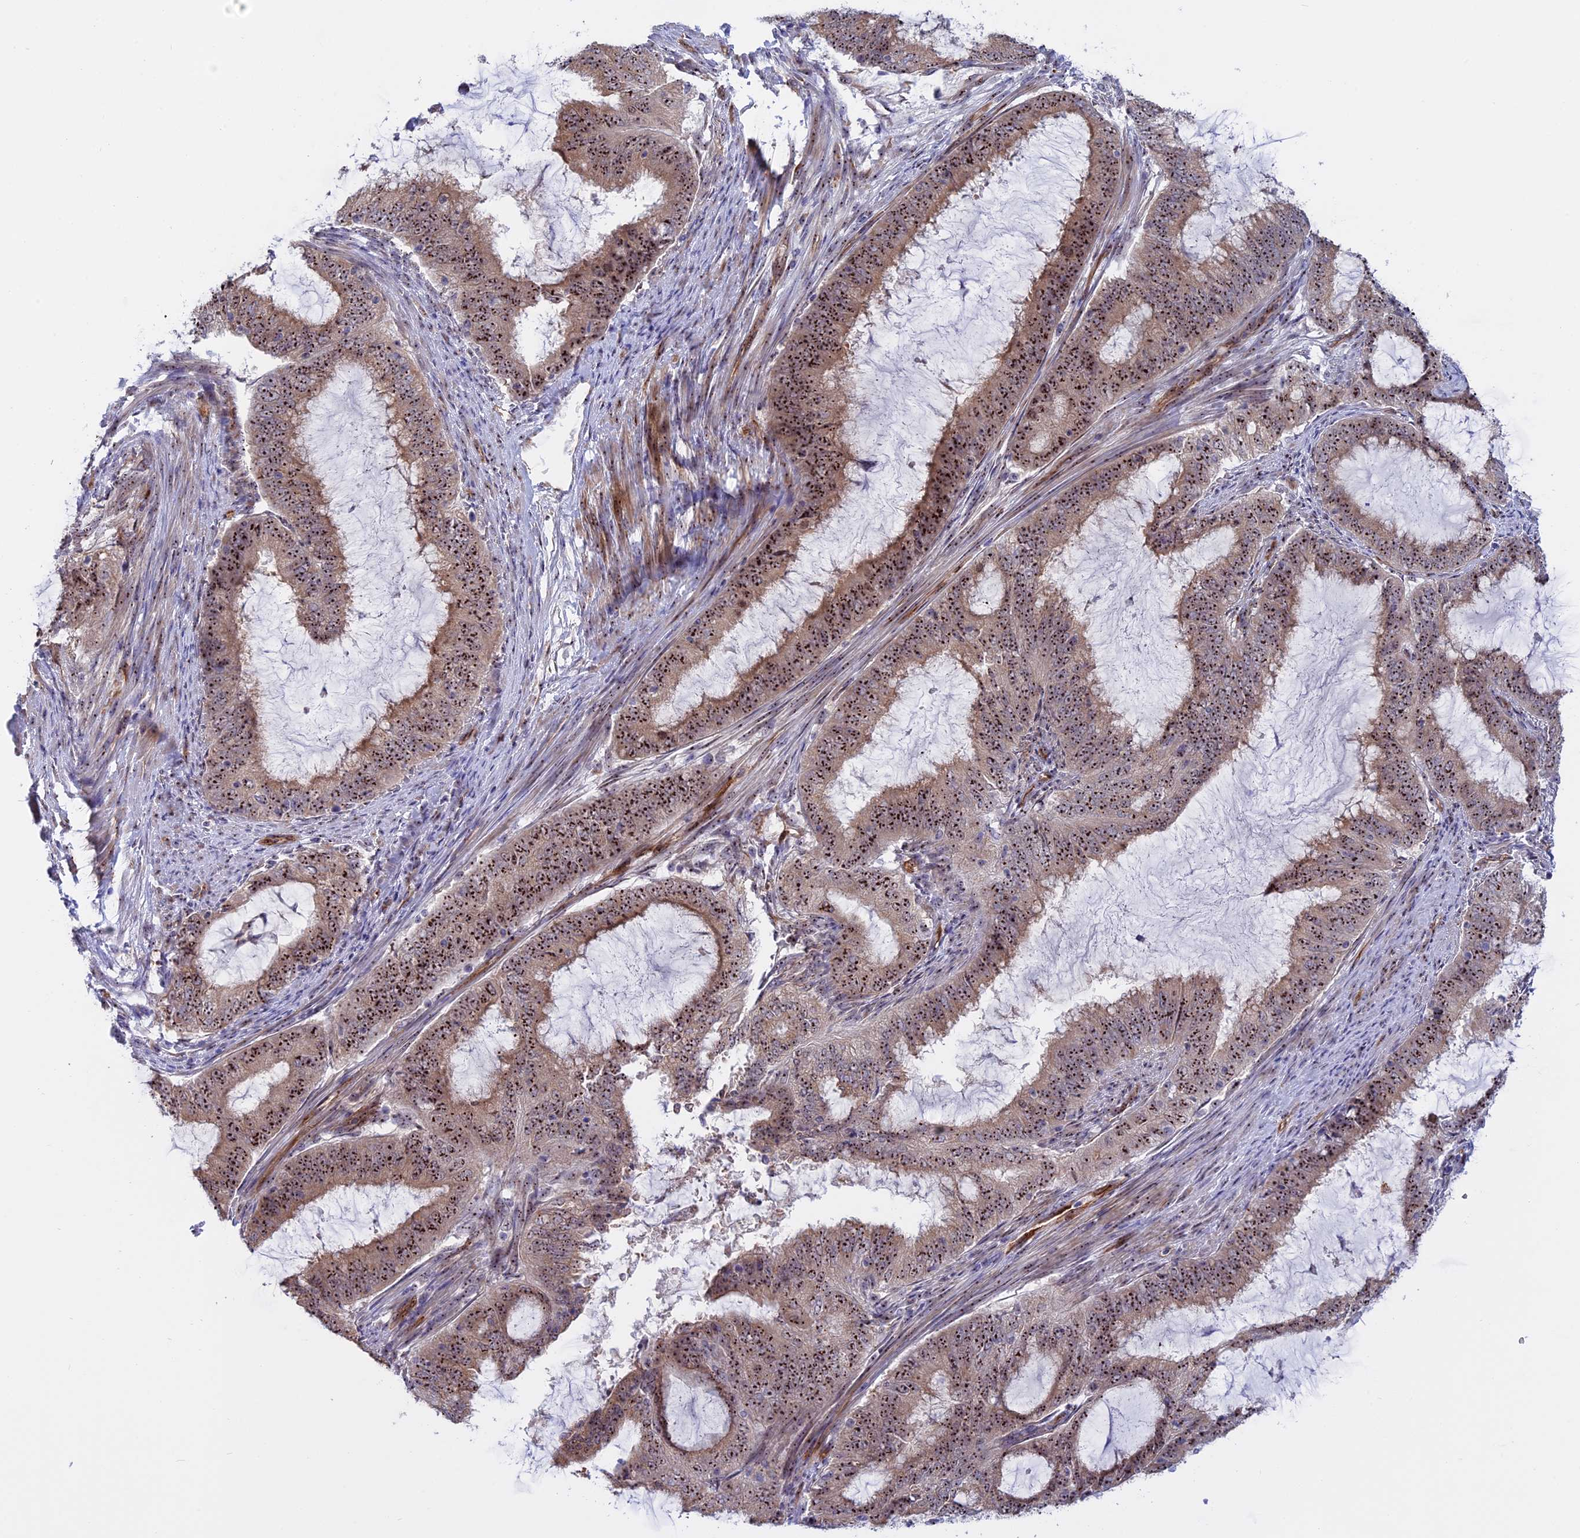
{"staining": {"intensity": "moderate", "quantity": ">75%", "location": "nuclear"}, "tissue": "endometrial cancer", "cell_type": "Tumor cells", "image_type": "cancer", "snomed": [{"axis": "morphology", "description": "Adenocarcinoma, NOS"}, {"axis": "topography", "description": "Endometrium"}], "caption": "High-power microscopy captured an IHC image of adenocarcinoma (endometrial), revealing moderate nuclear staining in about >75% of tumor cells.", "gene": "DBNDD1", "patient": {"sex": "female", "age": 51}}